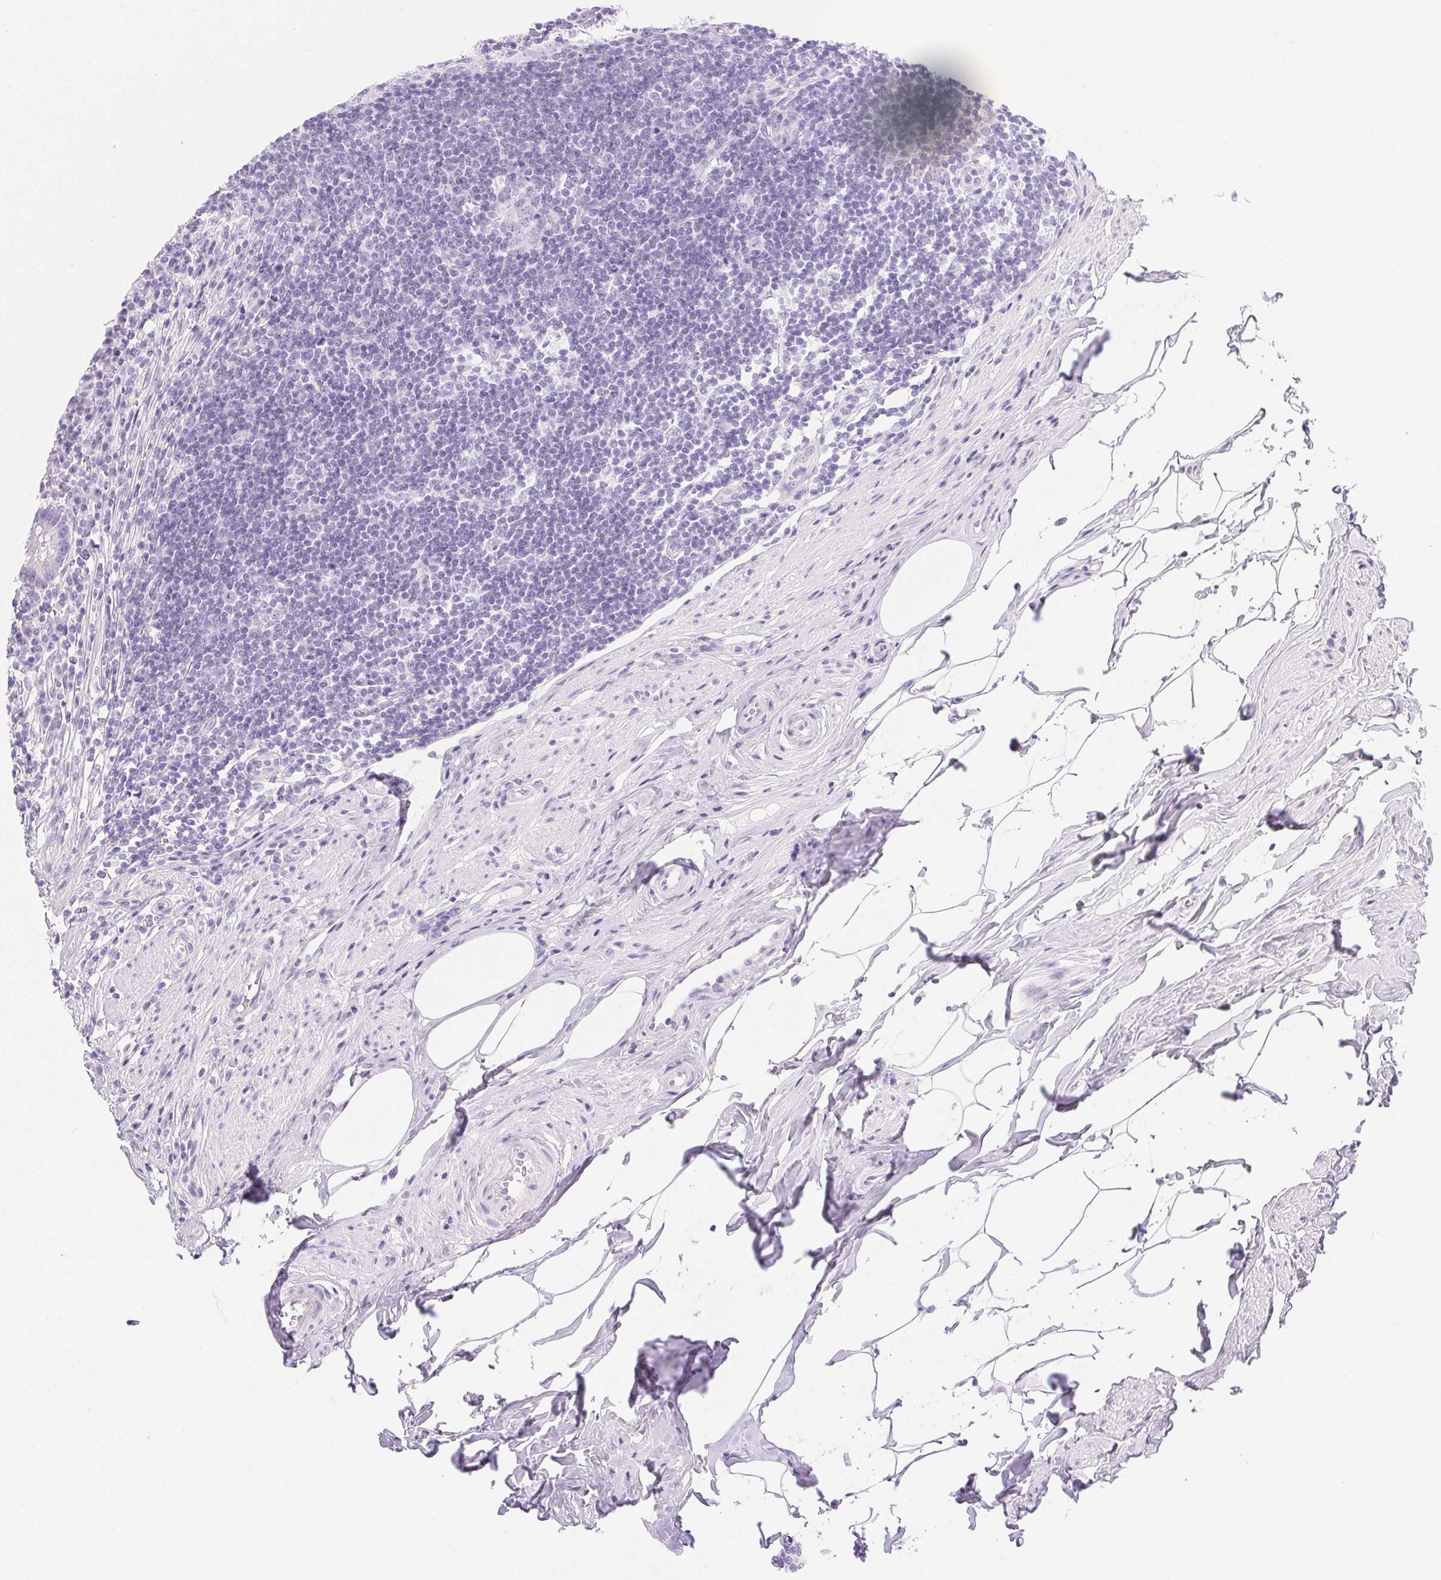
{"staining": {"intensity": "negative", "quantity": "none", "location": "none"}, "tissue": "appendix", "cell_type": "Glandular cells", "image_type": "normal", "snomed": [{"axis": "morphology", "description": "Normal tissue, NOS"}, {"axis": "topography", "description": "Appendix"}], "caption": "The immunohistochemistry (IHC) micrograph has no significant positivity in glandular cells of appendix.", "gene": "ATP6V0A4", "patient": {"sex": "female", "age": 56}}